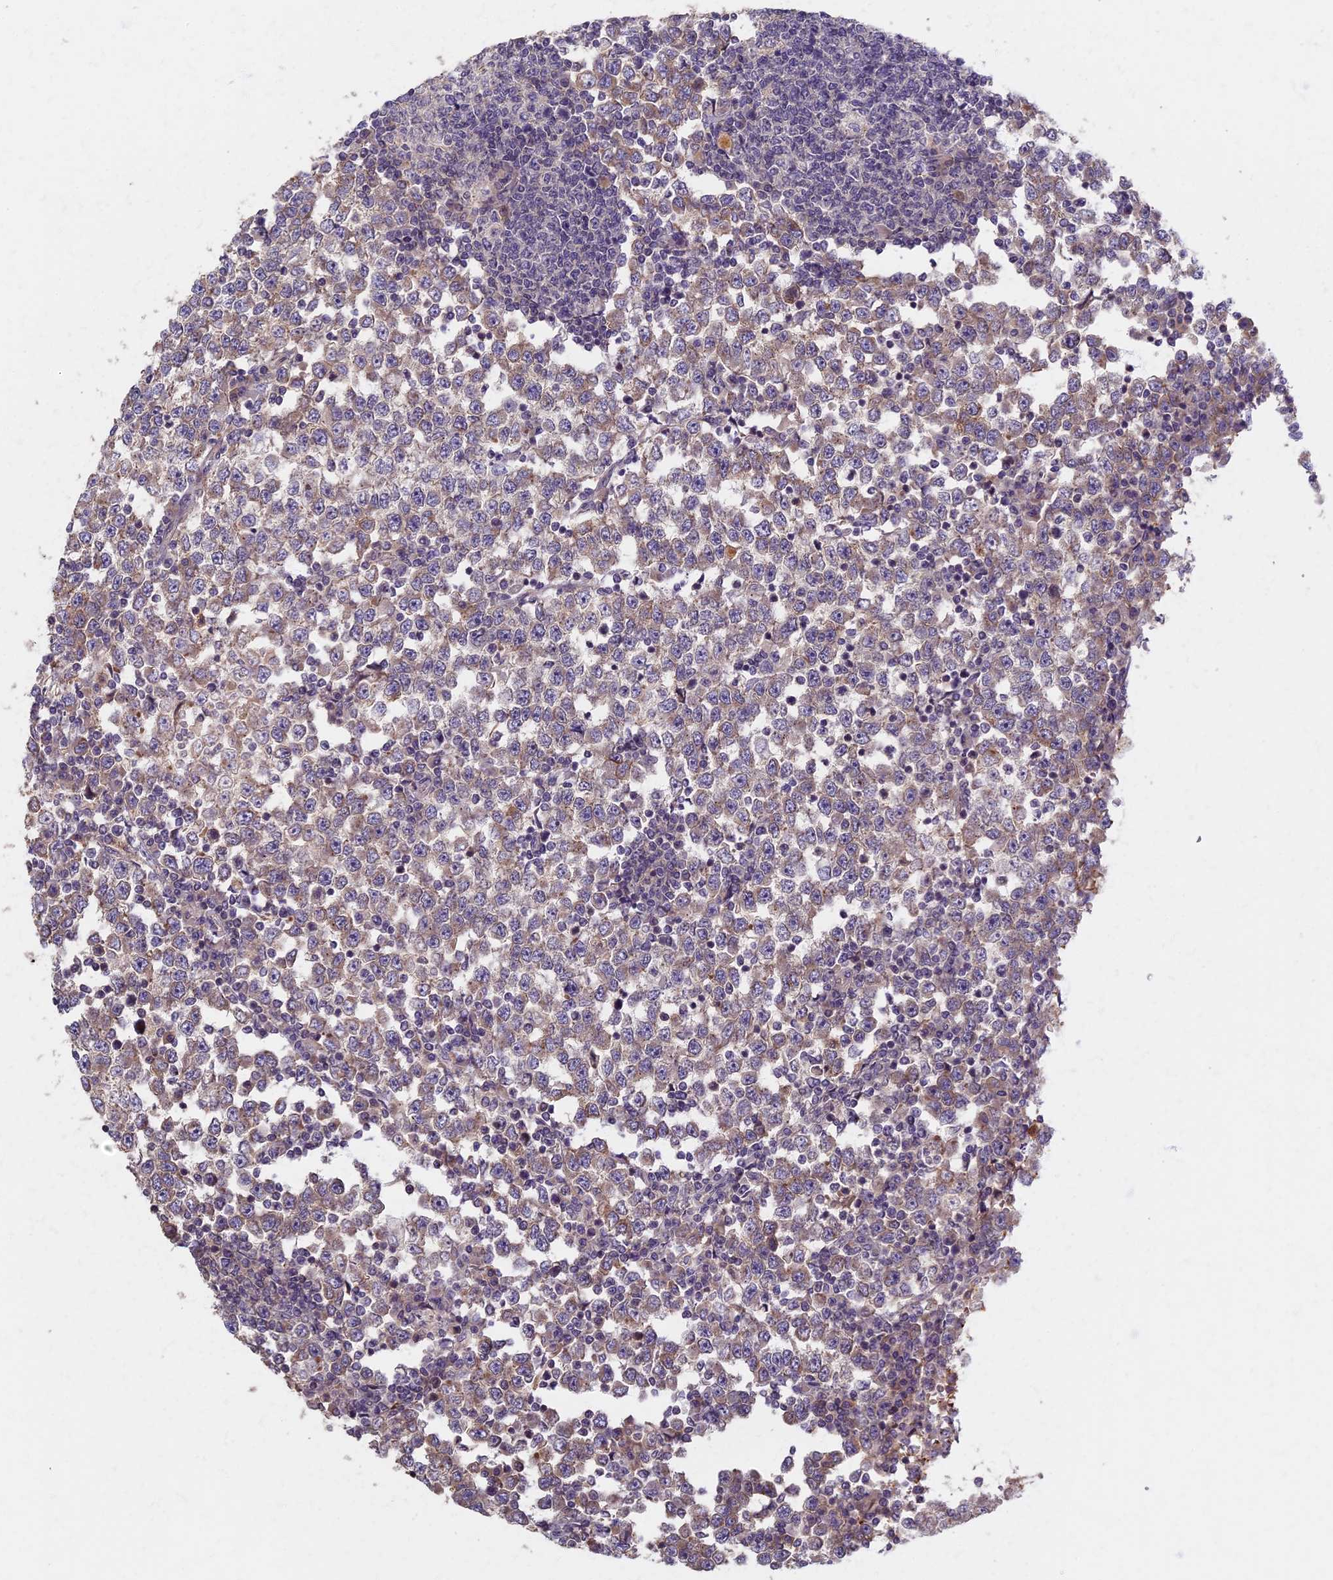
{"staining": {"intensity": "weak", "quantity": "25%-75%", "location": "cytoplasmic/membranous"}, "tissue": "testis cancer", "cell_type": "Tumor cells", "image_type": "cancer", "snomed": [{"axis": "morphology", "description": "Seminoma, NOS"}, {"axis": "topography", "description": "Testis"}], "caption": "Tumor cells show weak cytoplasmic/membranous positivity in about 25%-75% of cells in seminoma (testis).", "gene": "AP4E1", "patient": {"sex": "male", "age": 65}}